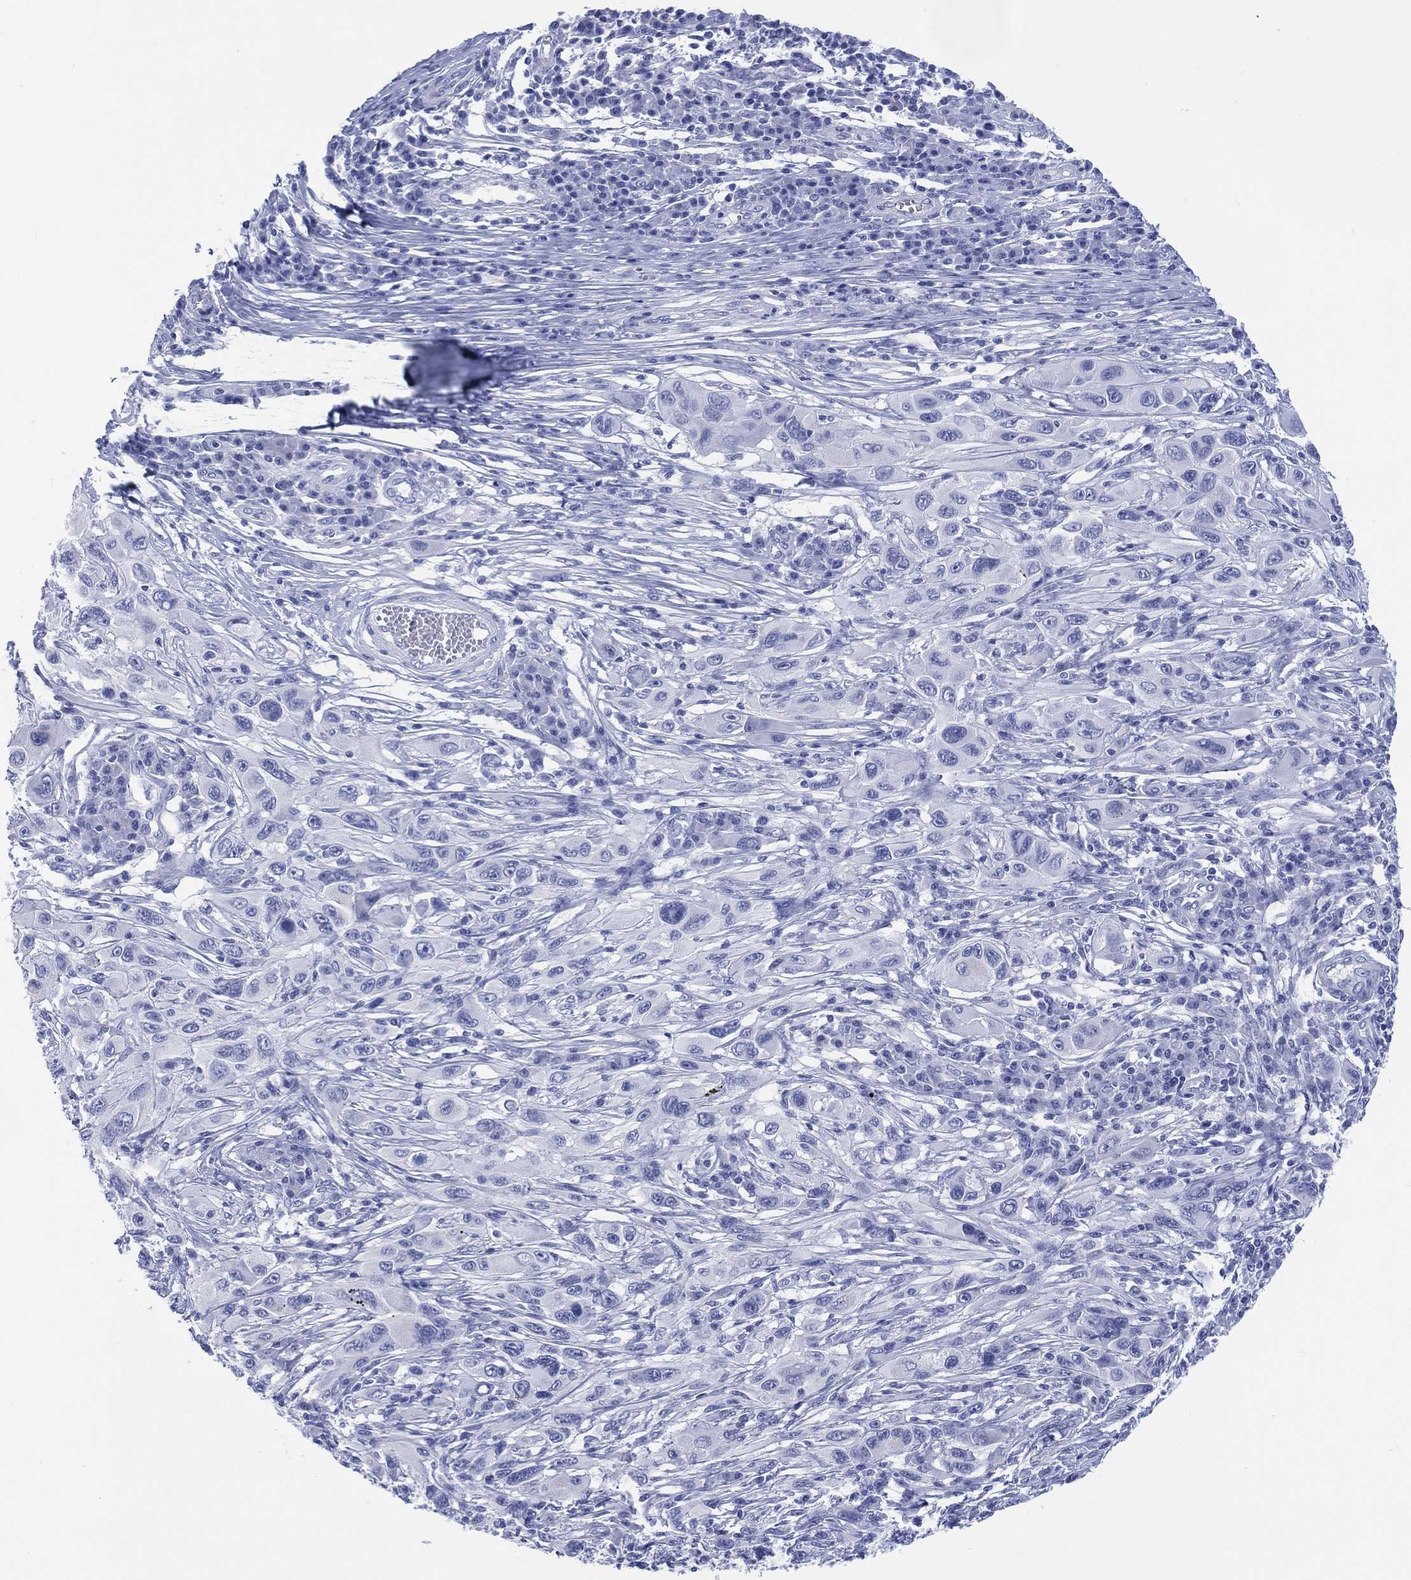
{"staining": {"intensity": "negative", "quantity": "none", "location": "none"}, "tissue": "melanoma", "cell_type": "Tumor cells", "image_type": "cancer", "snomed": [{"axis": "morphology", "description": "Malignant melanoma, NOS"}, {"axis": "topography", "description": "Skin"}], "caption": "Protein analysis of melanoma demonstrates no significant expression in tumor cells.", "gene": "LRRD1", "patient": {"sex": "male", "age": 53}}